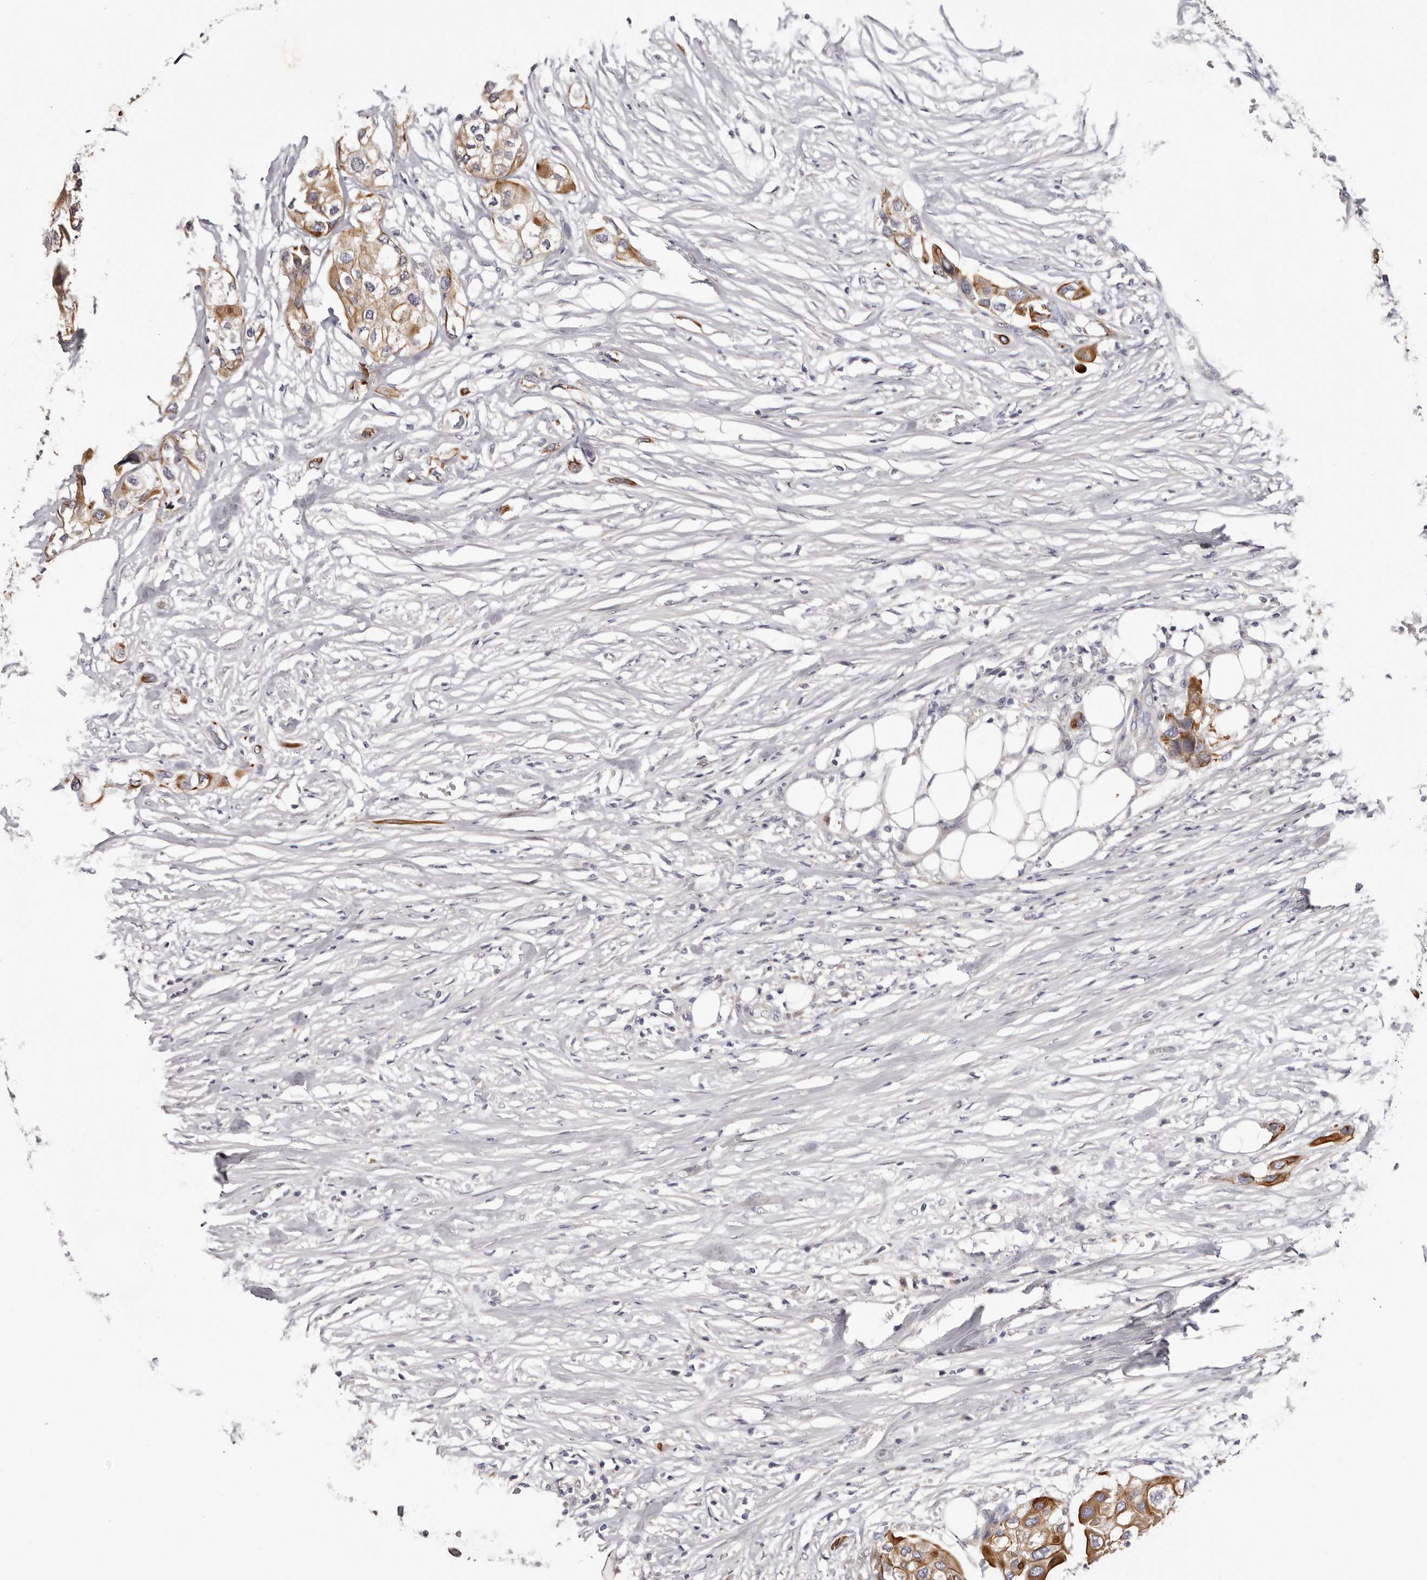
{"staining": {"intensity": "weak", "quantity": ">75%", "location": "cytoplasmic/membranous"}, "tissue": "urothelial cancer", "cell_type": "Tumor cells", "image_type": "cancer", "snomed": [{"axis": "morphology", "description": "Urothelial carcinoma, High grade"}, {"axis": "topography", "description": "Urinary bladder"}], "caption": "Urothelial cancer stained with DAB (3,3'-diaminobenzidine) immunohistochemistry (IHC) exhibits low levels of weak cytoplasmic/membranous staining in about >75% of tumor cells.", "gene": "STK16", "patient": {"sex": "male", "age": 64}}